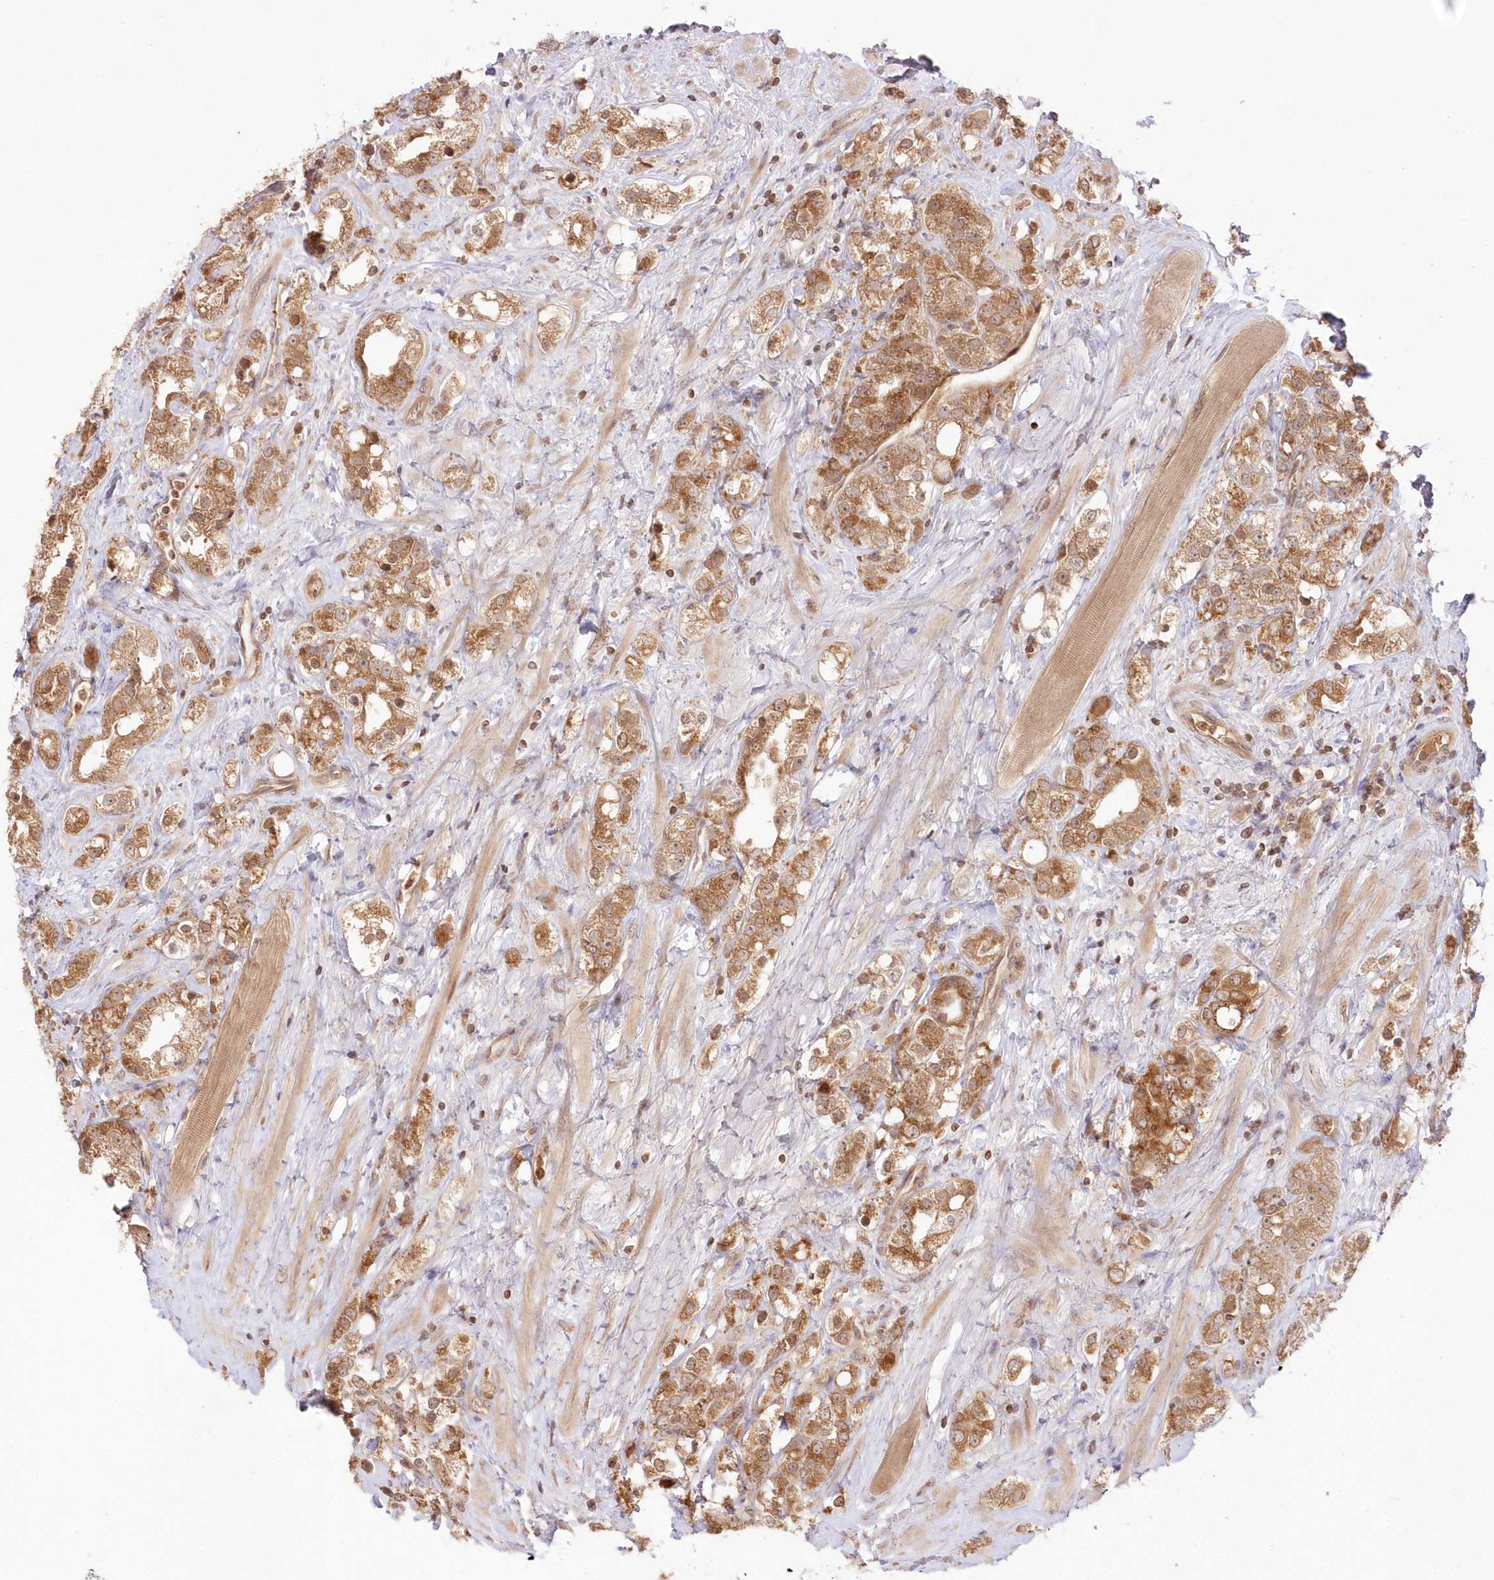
{"staining": {"intensity": "moderate", "quantity": ">75%", "location": "cytoplasmic/membranous"}, "tissue": "prostate cancer", "cell_type": "Tumor cells", "image_type": "cancer", "snomed": [{"axis": "morphology", "description": "Adenocarcinoma, NOS"}, {"axis": "topography", "description": "Prostate"}], "caption": "A brown stain highlights moderate cytoplasmic/membranous expression of a protein in adenocarcinoma (prostate) tumor cells.", "gene": "MTMR3", "patient": {"sex": "male", "age": 79}}